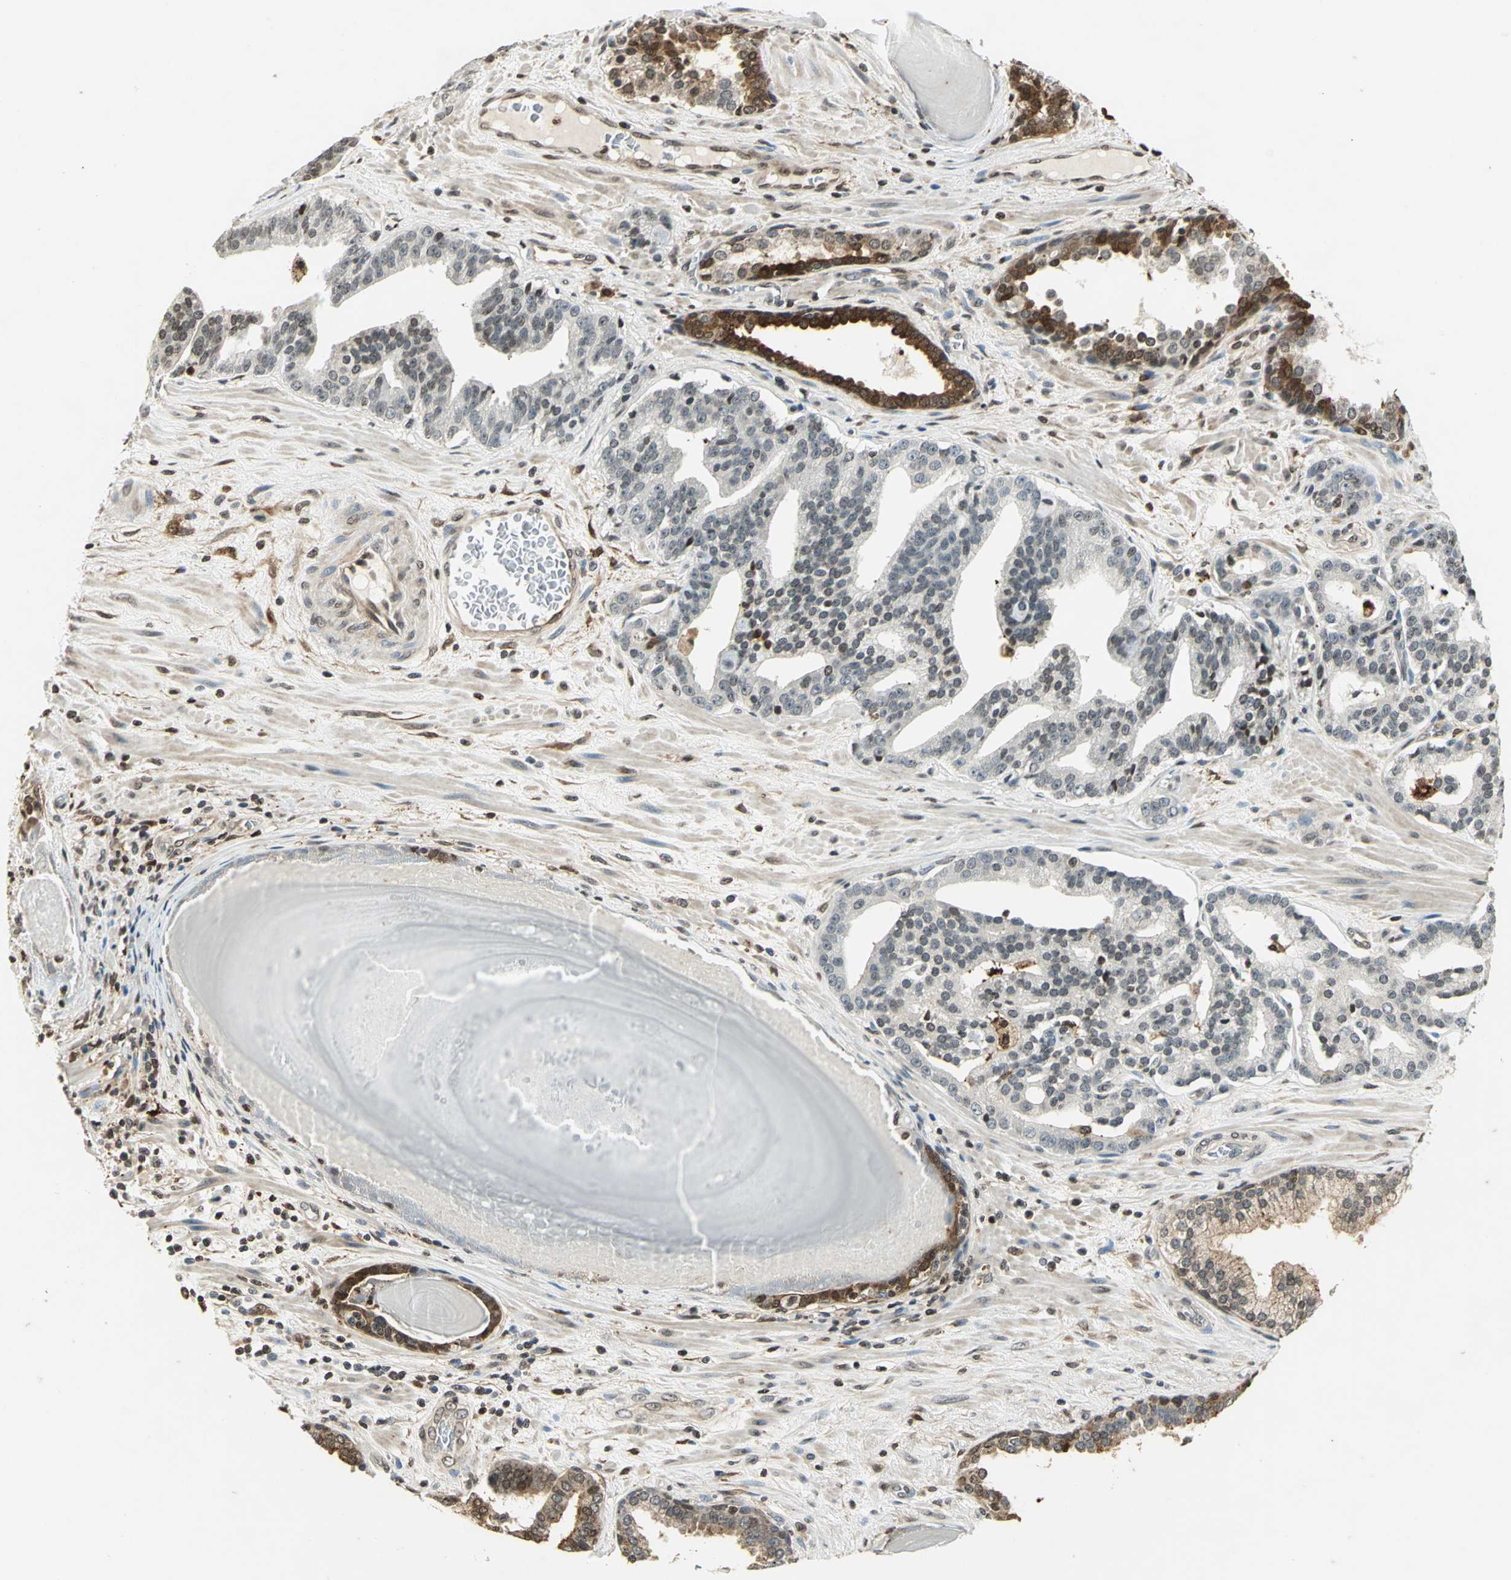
{"staining": {"intensity": "weak", "quantity": "25%-75%", "location": "cytoplasmic/membranous,nuclear"}, "tissue": "prostate cancer", "cell_type": "Tumor cells", "image_type": "cancer", "snomed": [{"axis": "morphology", "description": "Adenocarcinoma, Low grade"}, {"axis": "topography", "description": "Prostate"}], "caption": "Immunohistochemistry (IHC) (DAB (3,3'-diaminobenzidine)) staining of human adenocarcinoma (low-grade) (prostate) demonstrates weak cytoplasmic/membranous and nuclear protein positivity in about 25%-75% of tumor cells. (DAB IHC with brightfield microscopy, high magnification).", "gene": "LGALS3", "patient": {"sex": "male", "age": 63}}